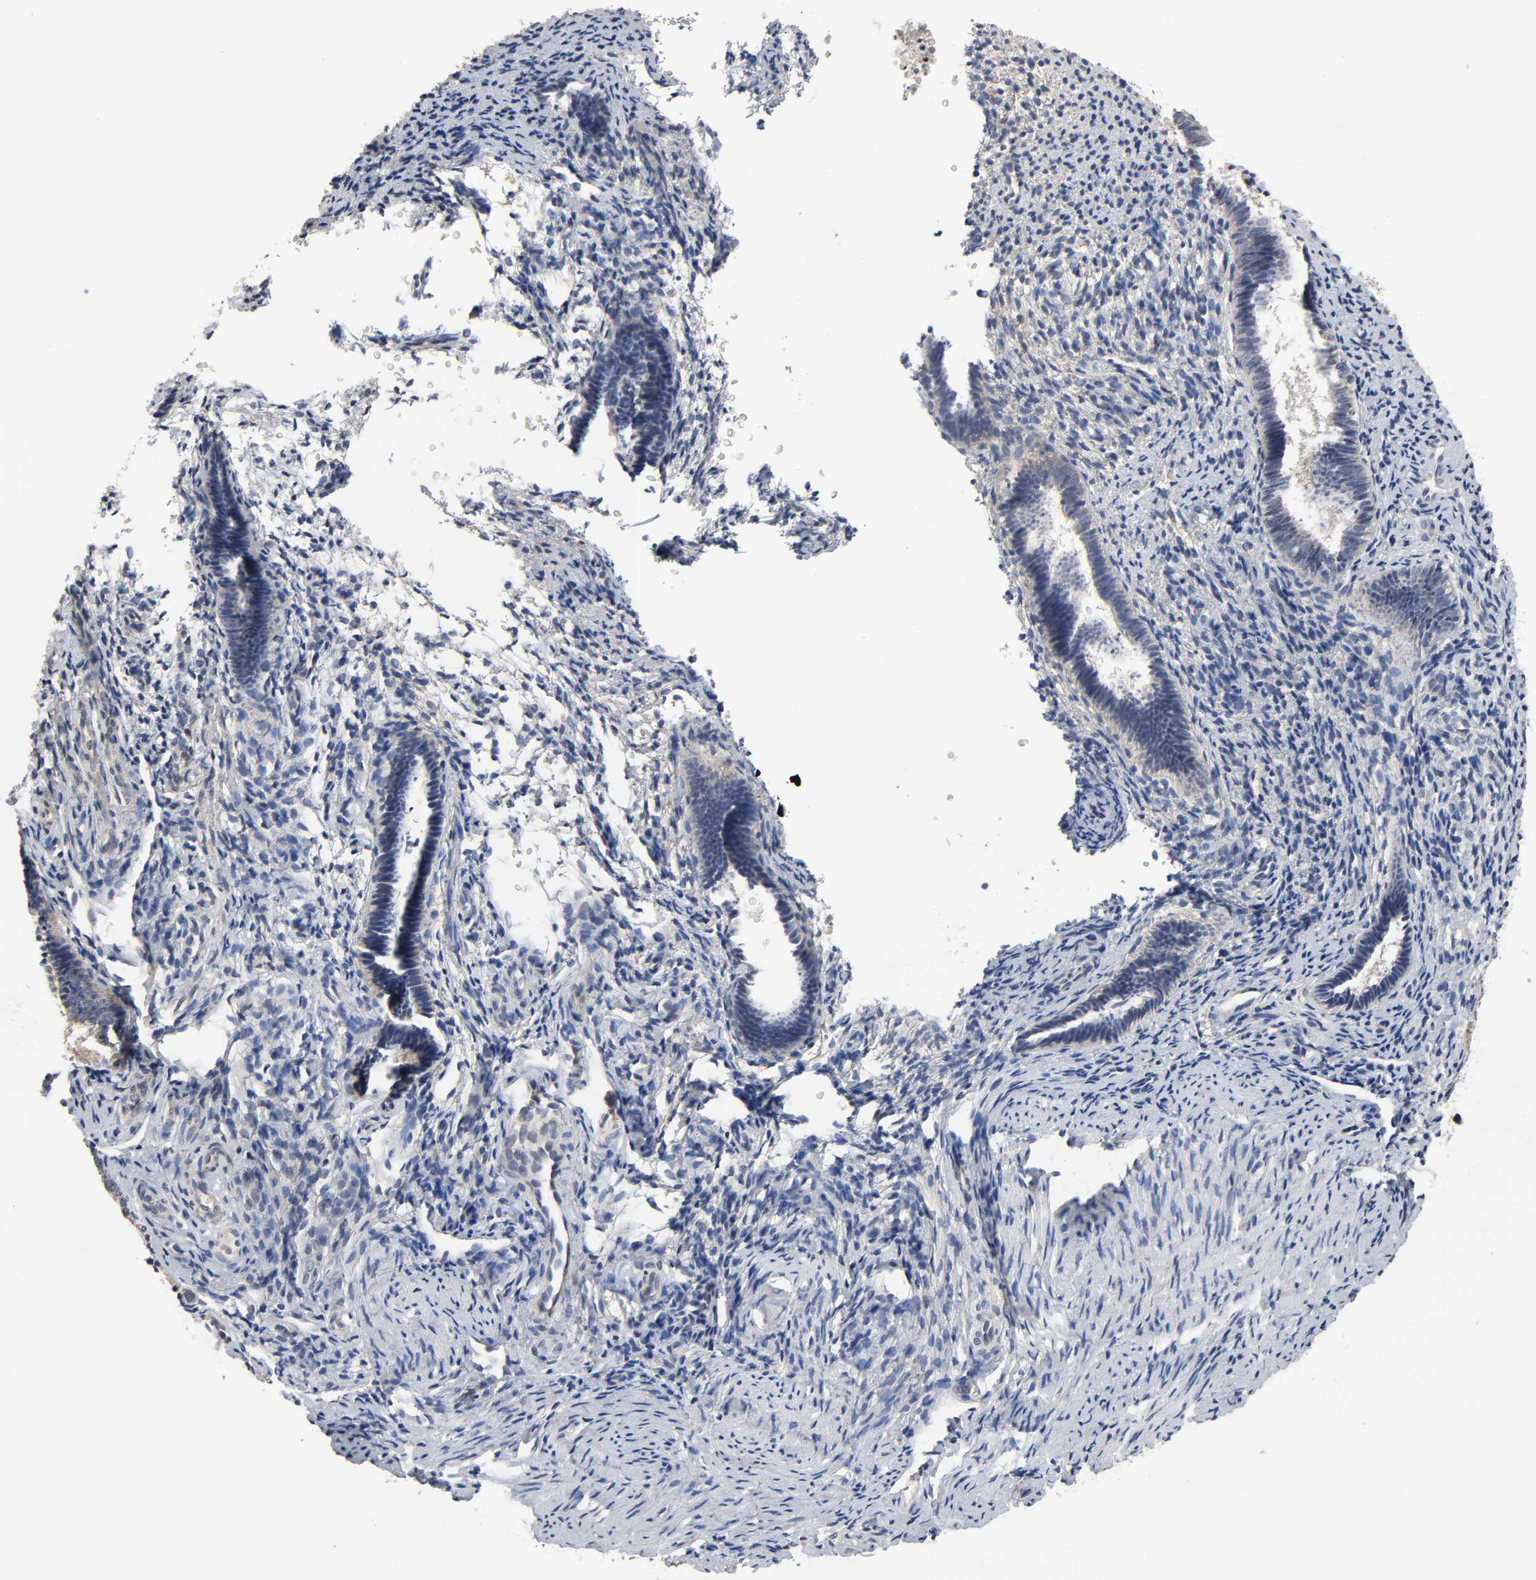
{"staining": {"intensity": "negative", "quantity": "none", "location": "none"}, "tissue": "endometrium", "cell_type": "Cells in endometrial stroma", "image_type": "normal", "snomed": [{"axis": "morphology", "description": "Normal tissue, NOS"}, {"axis": "topography", "description": "Endometrium"}], "caption": "Endometrium was stained to show a protein in brown. There is no significant staining in cells in endometrial stroma. (DAB (3,3'-diaminobenzidine) immunohistochemistry, high magnification).", "gene": "HDLBP", "patient": {"sex": "female", "age": 27}}